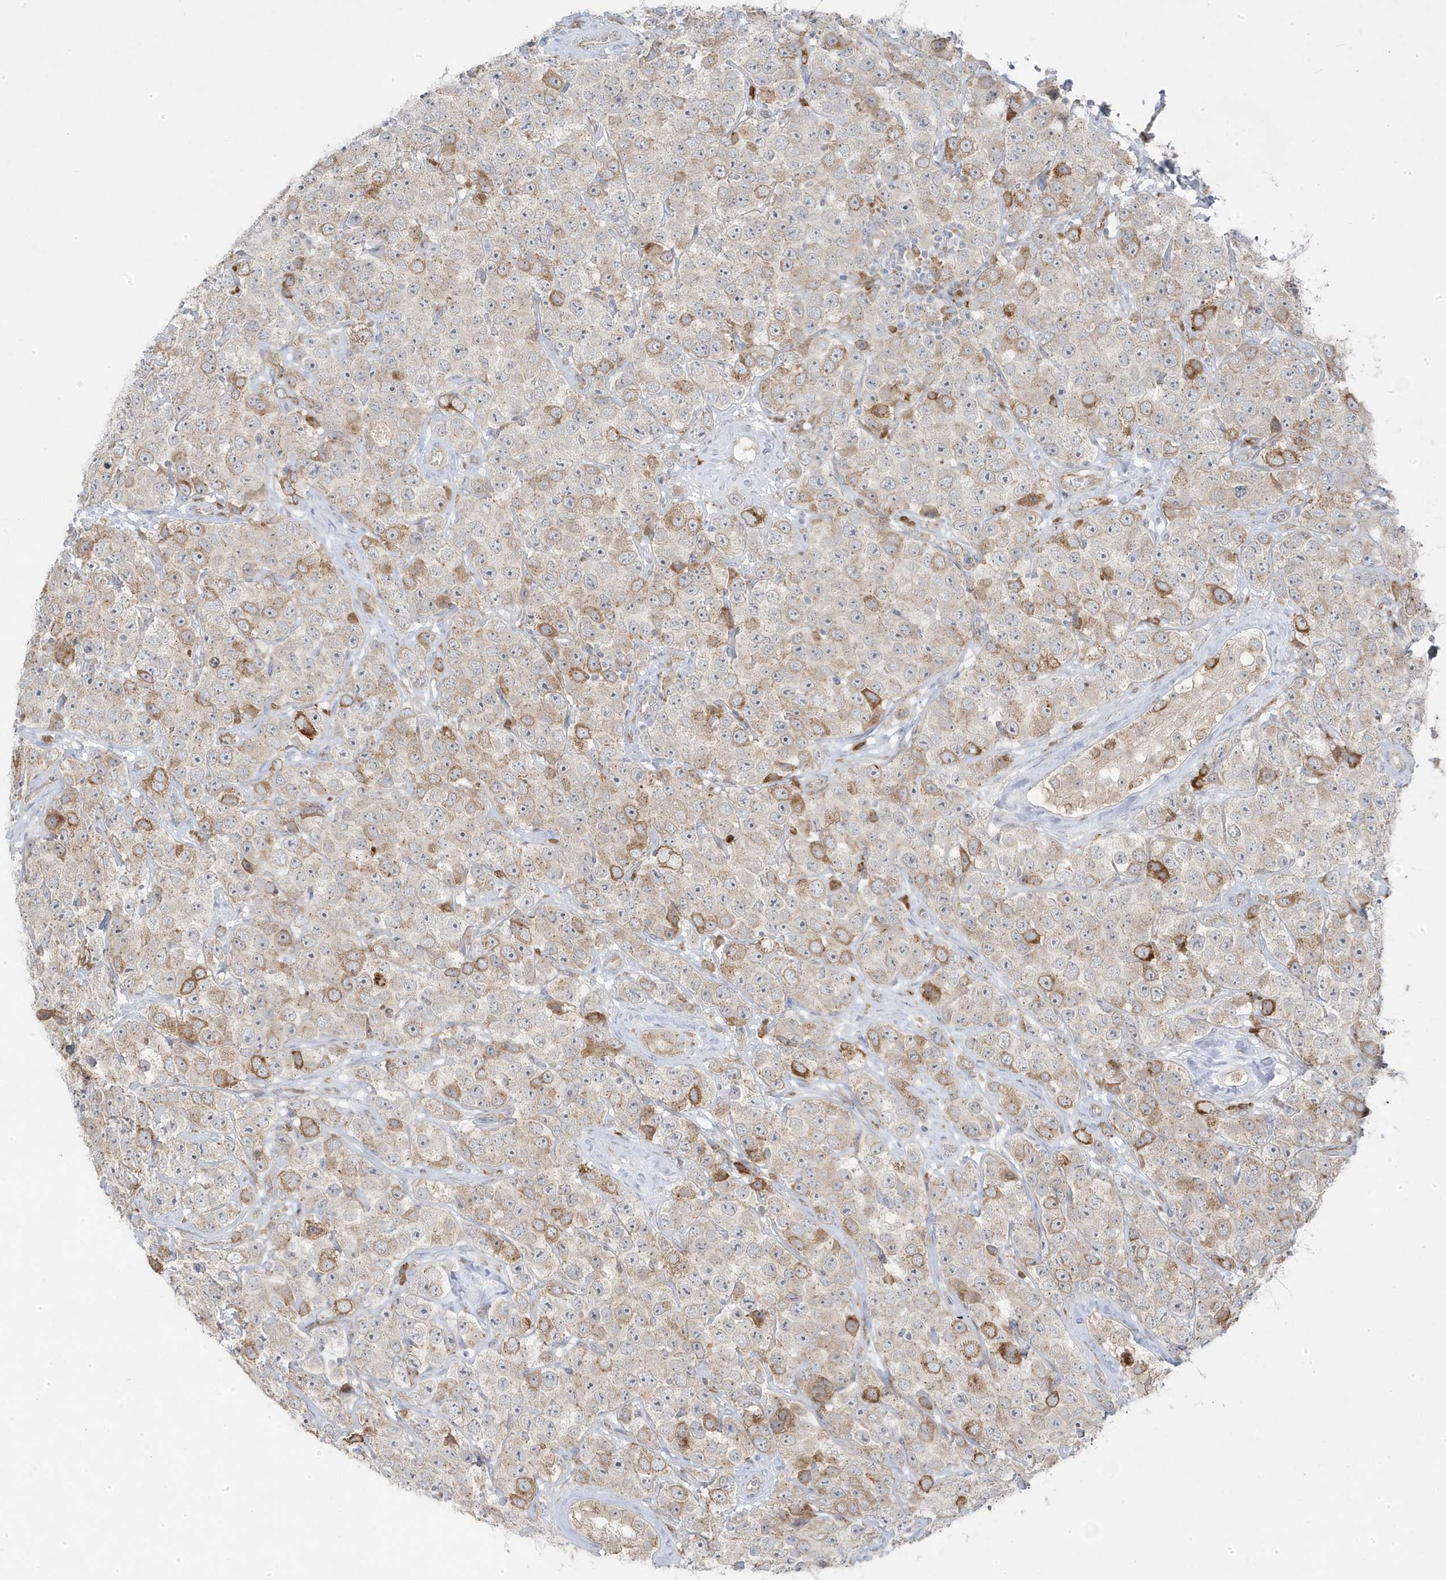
{"staining": {"intensity": "moderate", "quantity": ">75%", "location": "cytoplasmic/membranous"}, "tissue": "testis cancer", "cell_type": "Tumor cells", "image_type": "cancer", "snomed": [{"axis": "morphology", "description": "Seminoma, NOS"}, {"axis": "topography", "description": "Testis"}], "caption": "DAB (3,3'-diaminobenzidine) immunohistochemical staining of human testis cancer (seminoma) displays moderate cytoplasmic/membranous protein staining in approximately >75% of tumor cells.", "gene": "ZNF654", "patient": {"sex": "male", "age": 28}}